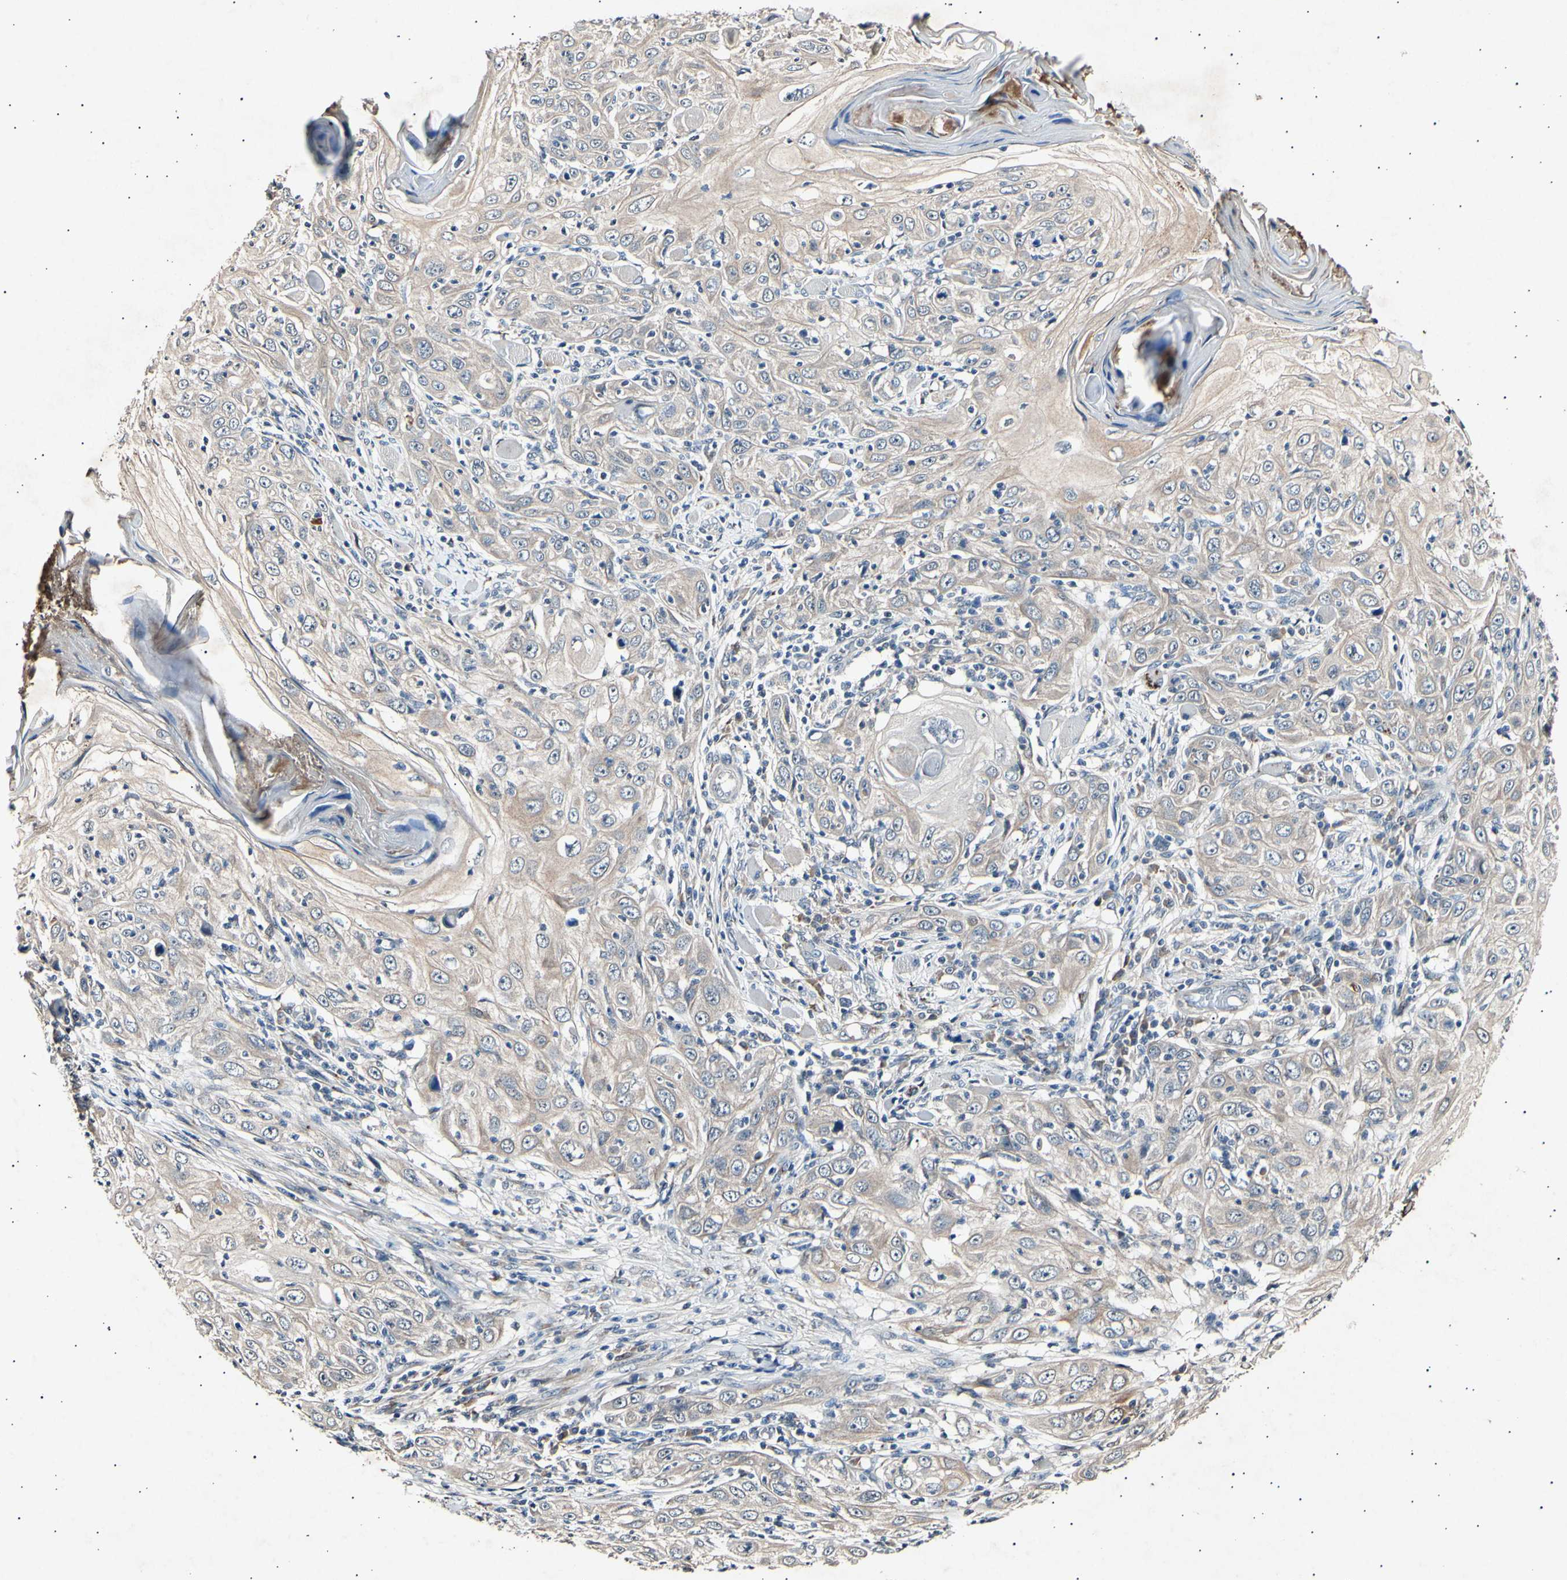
{"staining": {"intensity": "weak", "quantity": ">75%", "location": "cytoplasmic/membranous"}, "tissue": "skin cancer", "cell_type": "Tumor cells", "image_type": "cancer", "snomed": [{"axis": "morphology", "description": "Squamous cell carcinoma, NOS"}, {"axis": "topography", "description": "Skin"}], "caption": "Brown immunohistochemical staining in human skin cancer exhibits weak cytoplasmic/membranous staining in approximately >75% of tumor cells.", "gene": "ADCY3", "patient": {"sex": "female", "age": 88}}